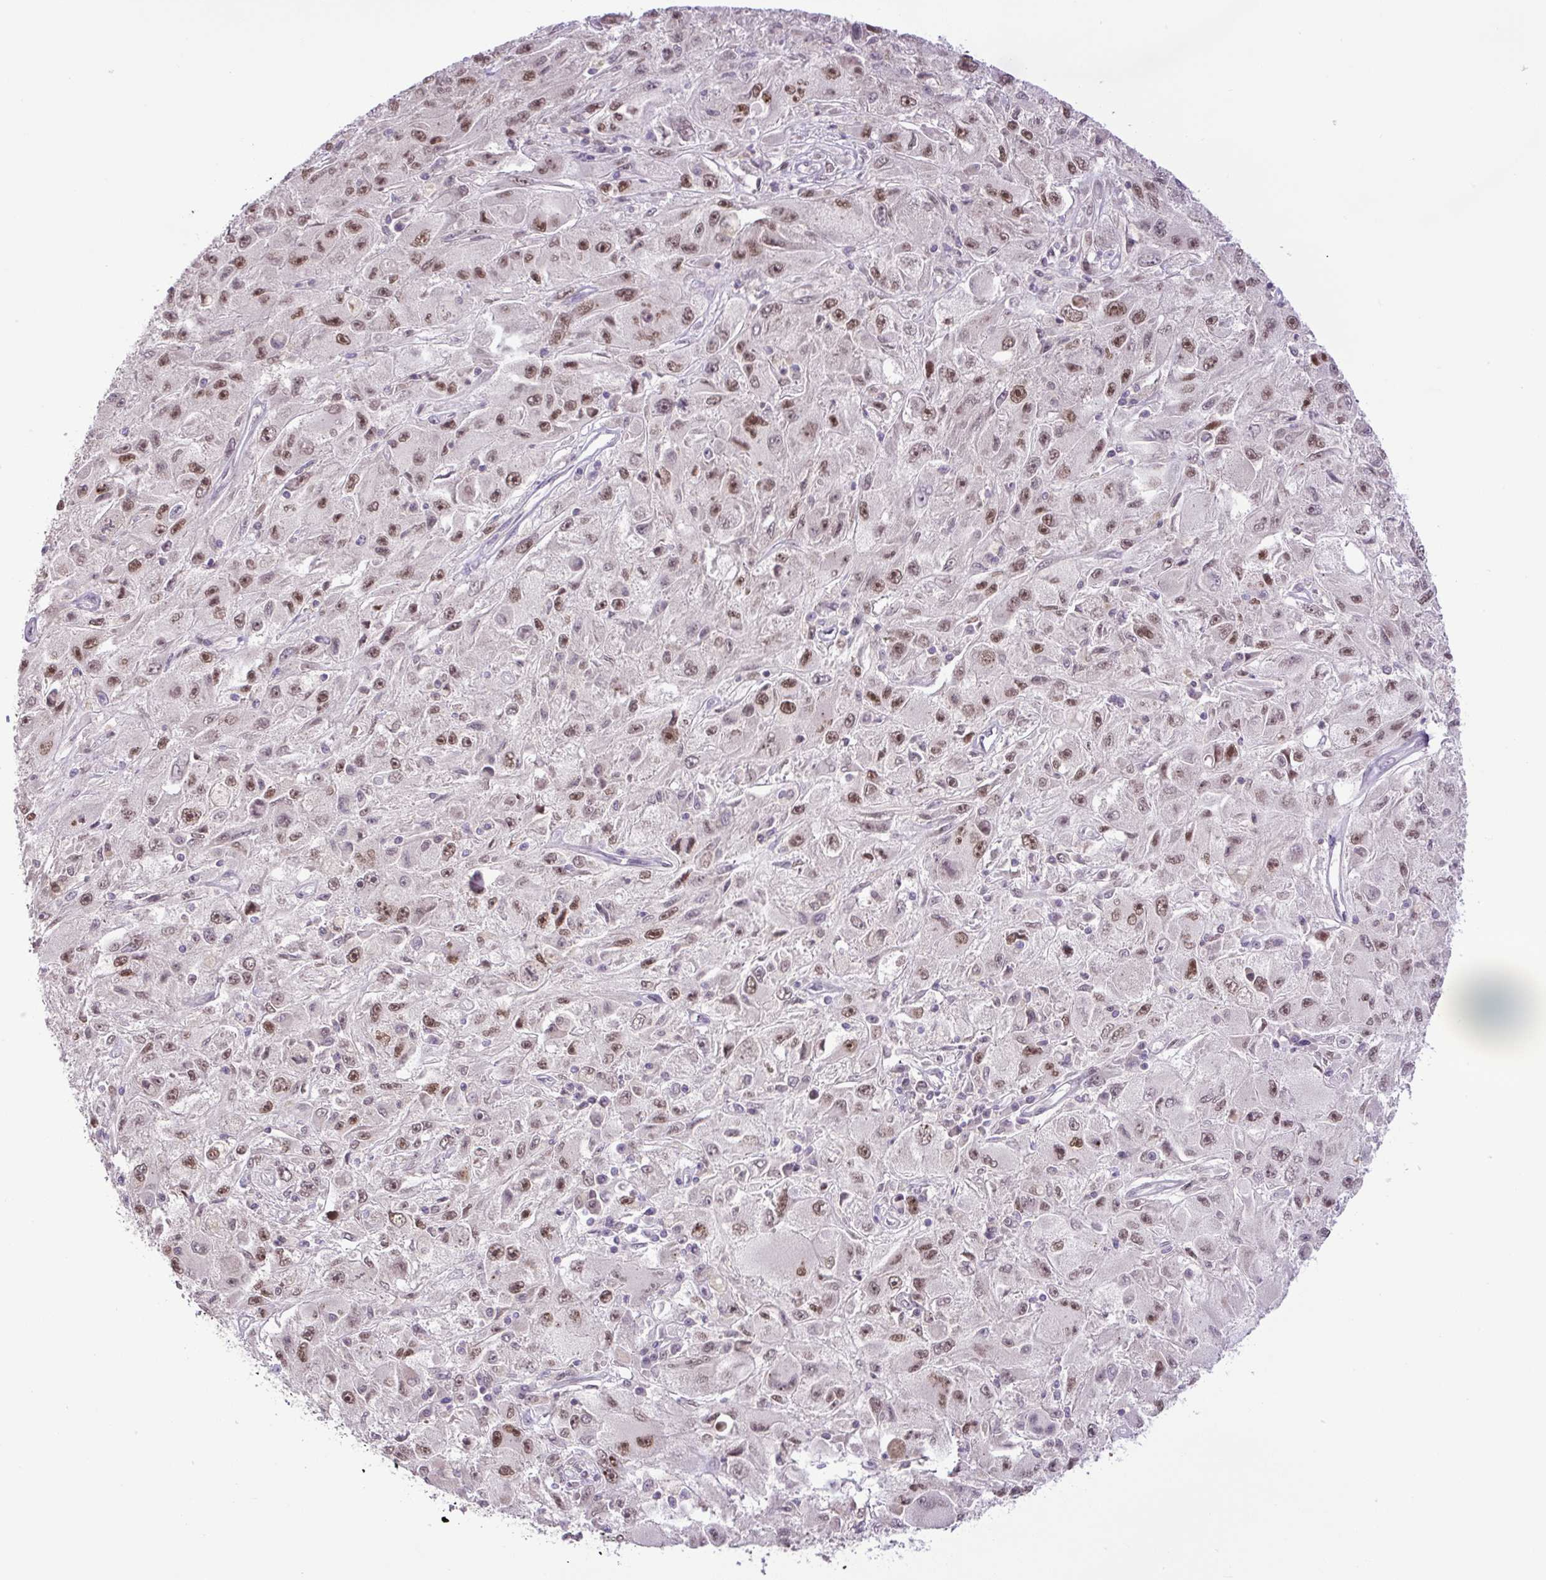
{"staining": {"intensity": "moderate", "quantity": ">75%", "location": "nuclear"}, "tissue": "melanoma", "cell_type": "Tumor cells", "image_type": "cancer", "snomed": [{"axis": "morphology", "description": "Malignant melanoma, Metastatic site"}, {"axis": "topography", "description": "Skin"}], "caption": "Melanoma stained with immunohistochemistry (IHC) demonstrates moderate nuclear positivity in about >75% of tumor cells. Using DAB (brown) and hematoxylin (blue) stains, captured at high magnification using brightfield microscopy.", "gene": "KPNA1", "patient": {"sex": "male", "age": 53}}